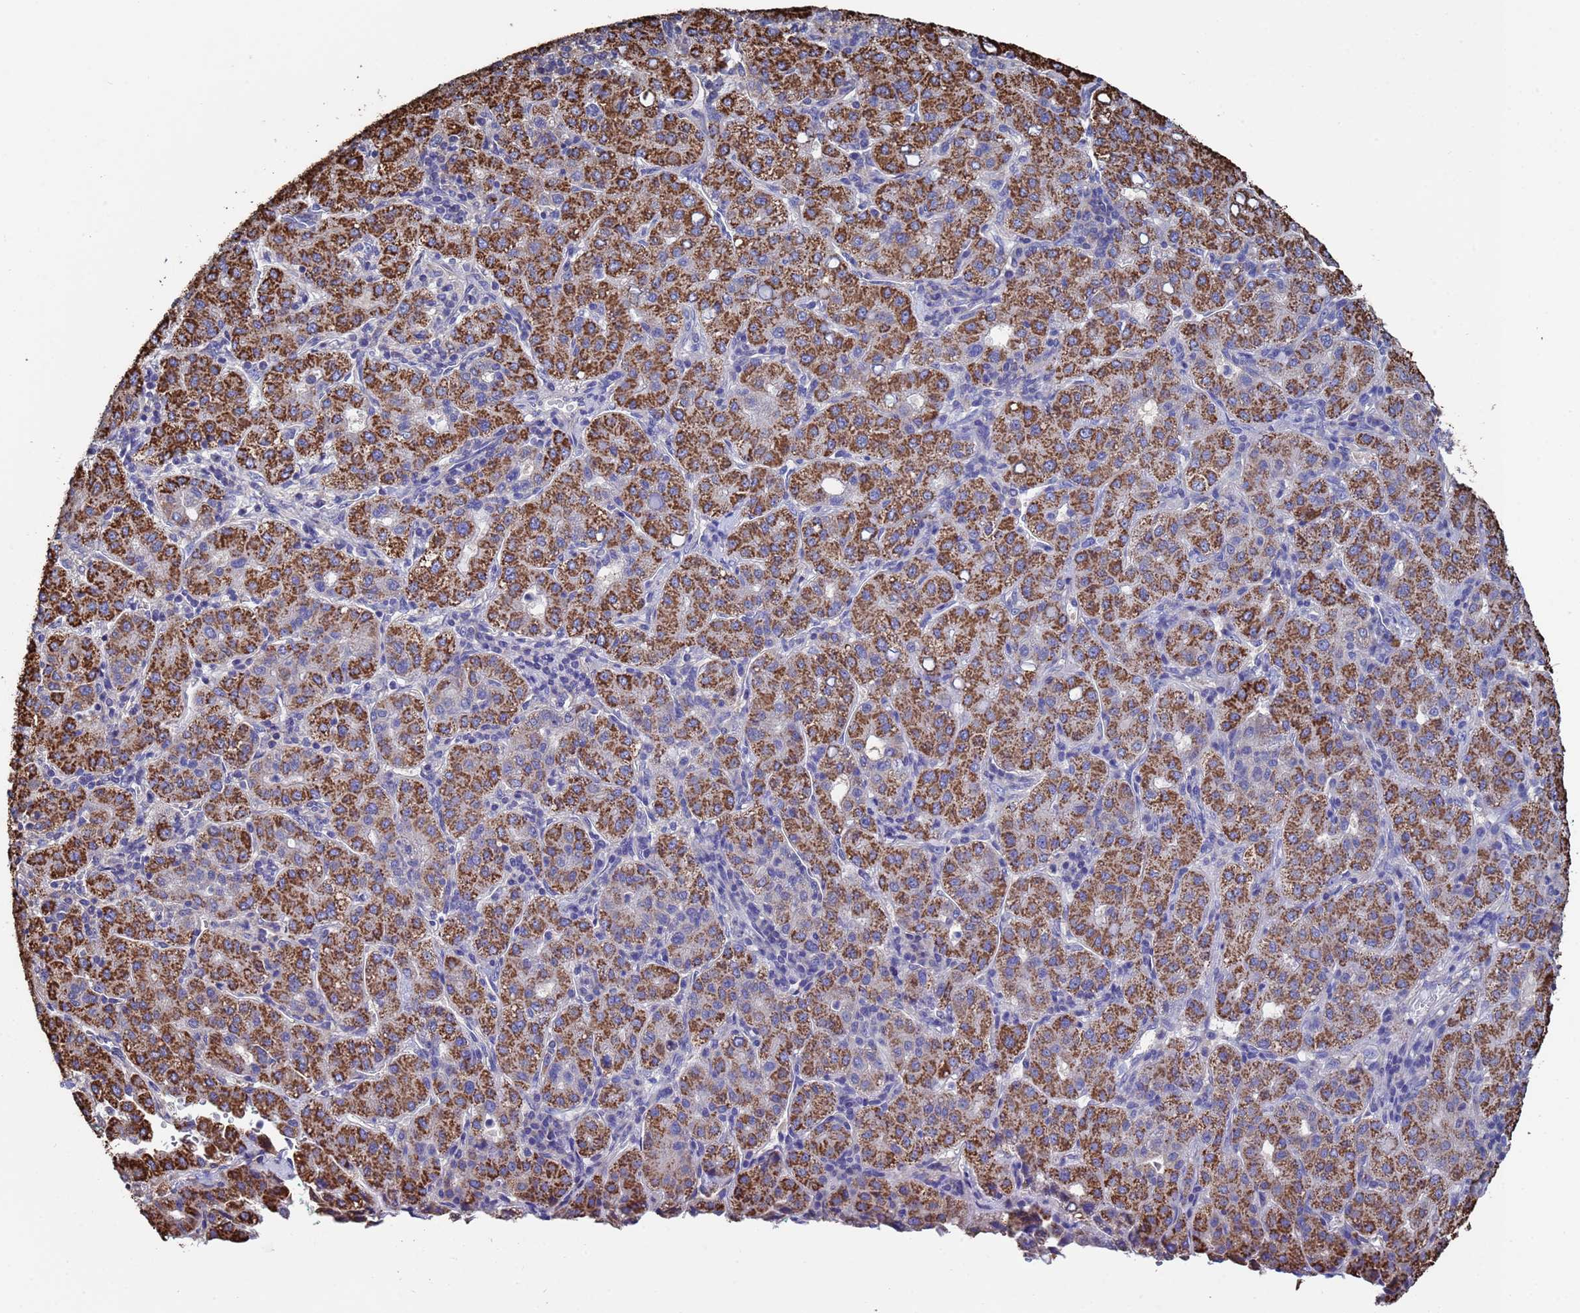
{"staining": {"intensity": "strong", "quantity": ">75%", "location": "cytoplasmic/membranous"}, "tissue": "liver cancer", "cell_type": "Tumor cells", "image_type": "cancer", "snomed": [{"axis": "morphology", "description": "Carcinoma, Hepatocellular, NOS"}, {"axis": "topography", "description": "Liver"}], "caption": "An IHC micrograph of neoplastic tissue is shown. Protein staining in brown labels strong cytoplasmic/membranous positivity in liver hepatocellular carcinoma within tumor cells.", "gene": "FAM25A", "patient": {"sex": "male", "age": 65}}